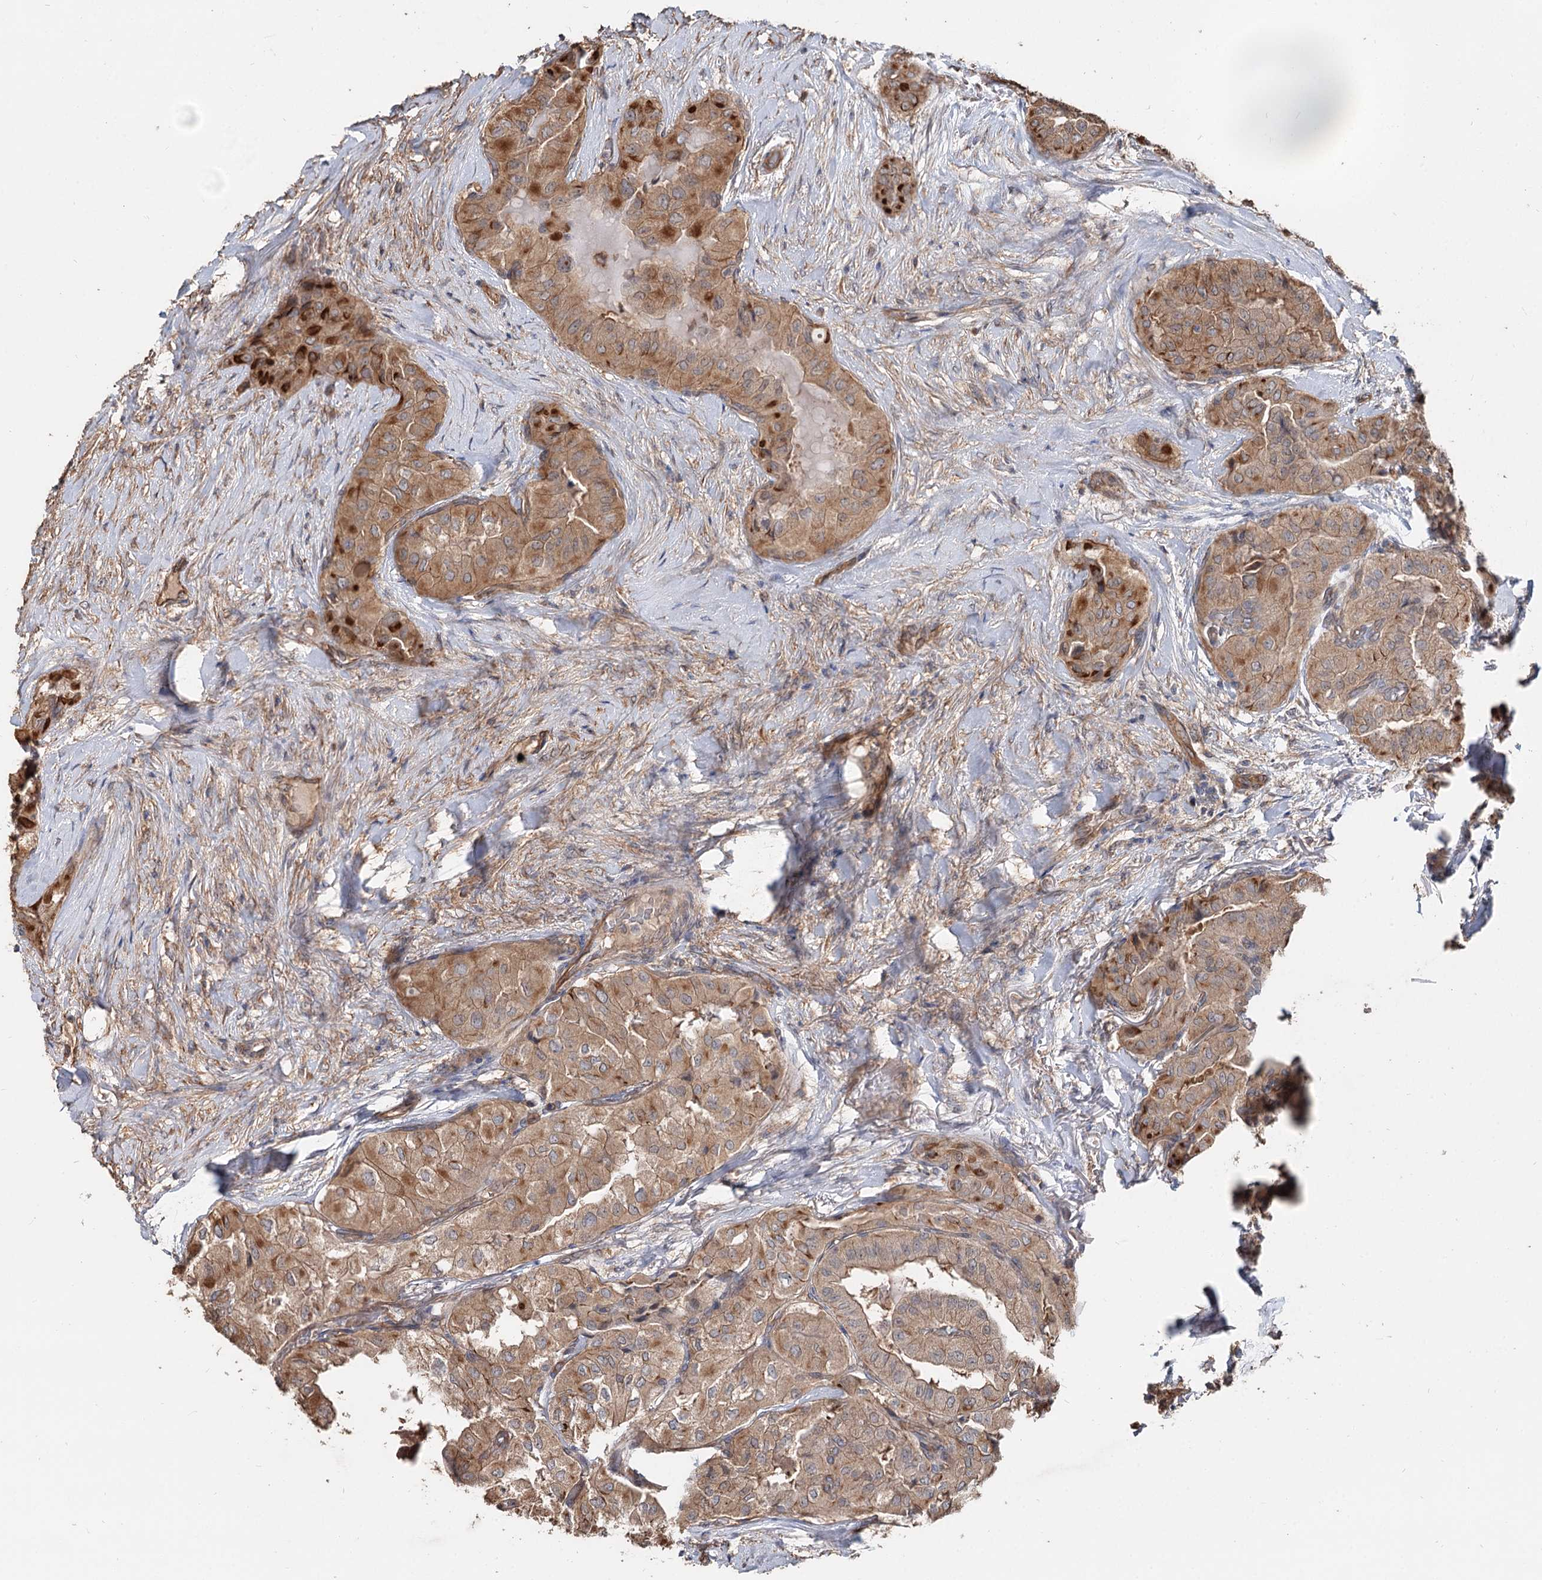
{"staining": {"intensity": "moderate", "quantity": ">75%", "location": "cytoplasmic/membranous"}, "tissue": "thyroid cancer", "cell_type": "Tumor cells", "image_type": "cancer", "snomed": [{"axis": "morphology", "description": "Papillary adenocarcinoma, NOS"}, {"axis": "topography", "description": "Thyroid gland"}], "caption": "The immunohistochemical stain highlights moderate cytoplasmic/membranous staining in tumor cells of papillary adenocarcinoma (thyroid) tissue.", "gene": "SPART", "patient": {"sex": "female", "age": 59}}